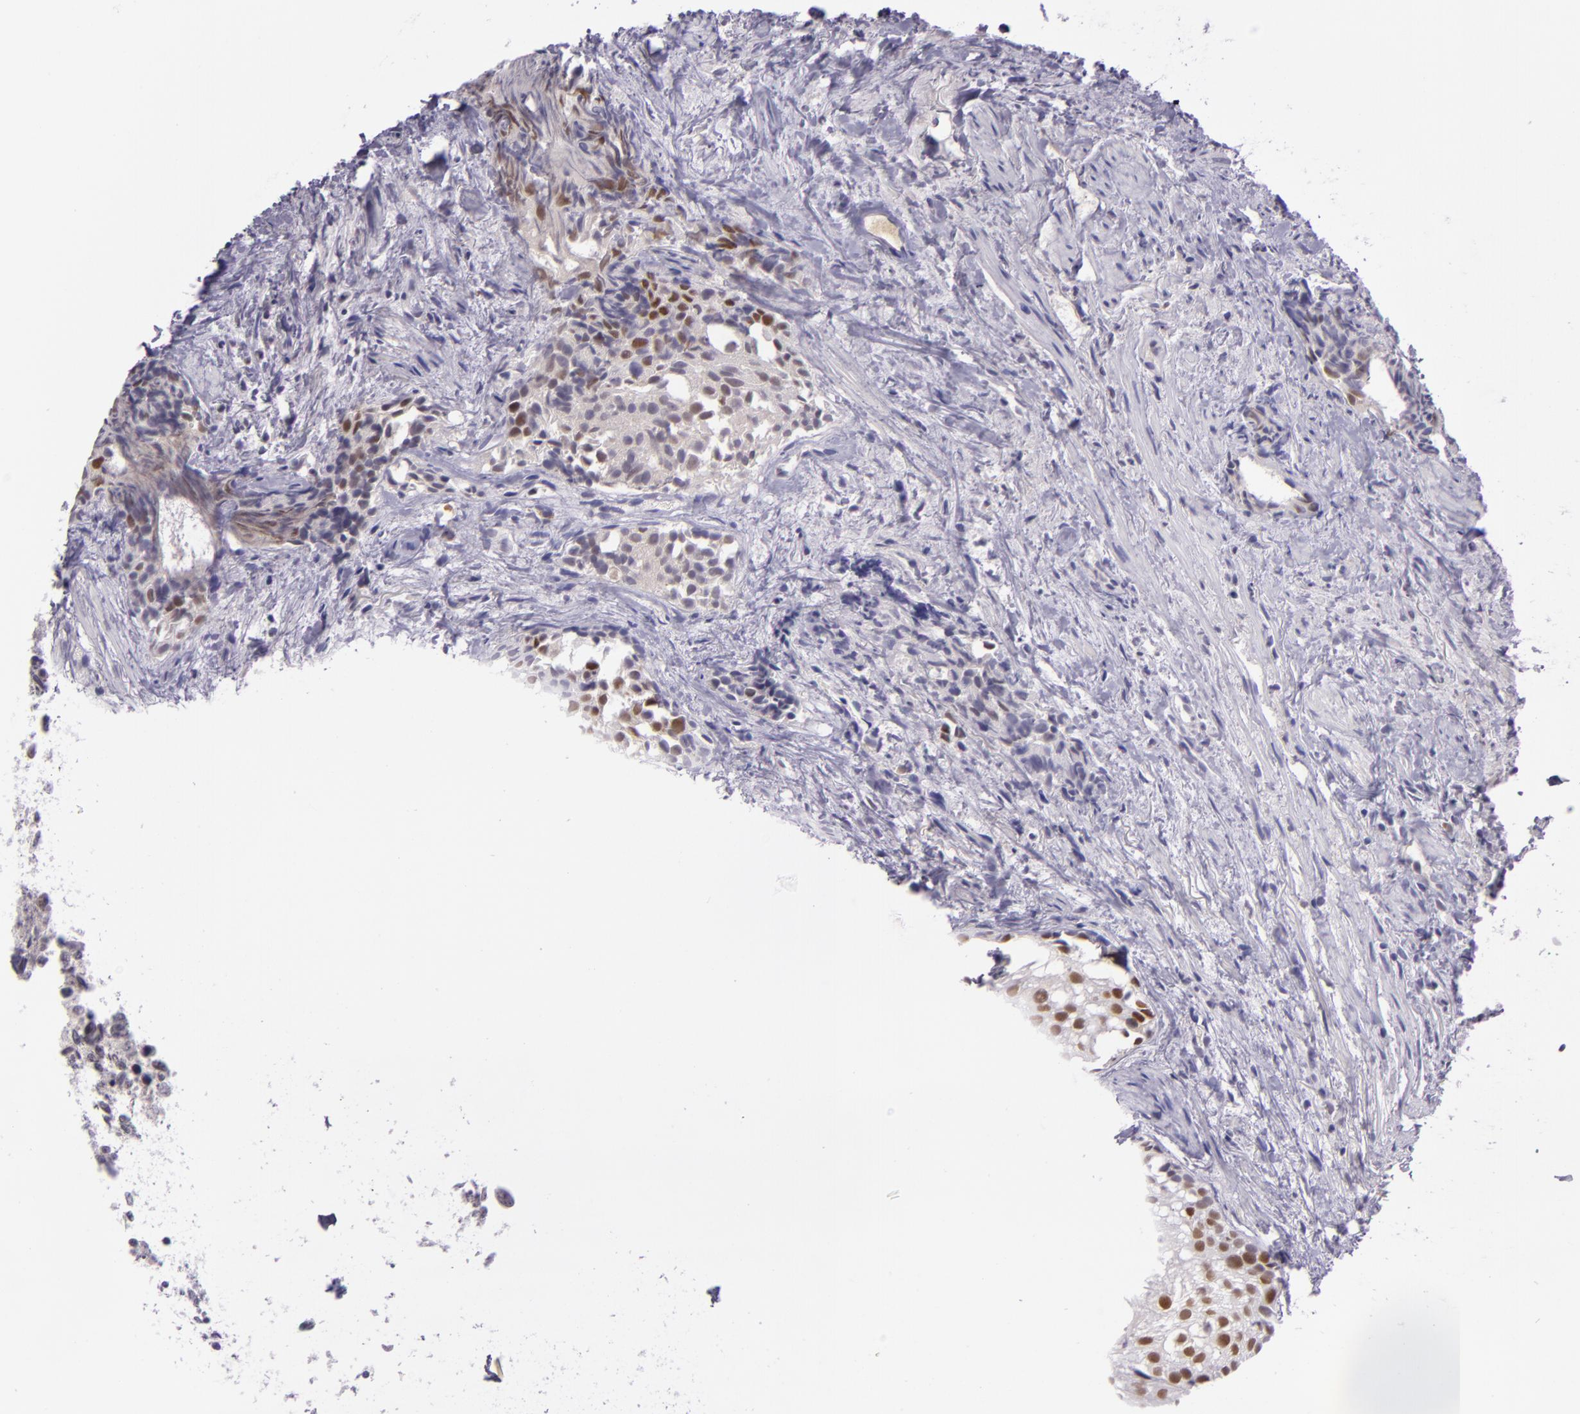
{"staining": {"intensity": "strong", "quantity": ">75%", "location": "nuclear"}, "tissue": "urothelial cancer", "cell_type": "Tumor cells", "image_type": "cancer", "snomed": [{"axis": "morphology", "description": "Urothelial carcinoma, High grade"}, {"axis": "topography", "description": "Urinary bladder"}], "caption": "A brown stain highlights strong nuclear expression of a protein in human urothelial cancer tumor cells. (IHC, brightfield microscopy, high magnification).", "gene": "CHEK2", "patient": {"sex": "female", "age": 78}}